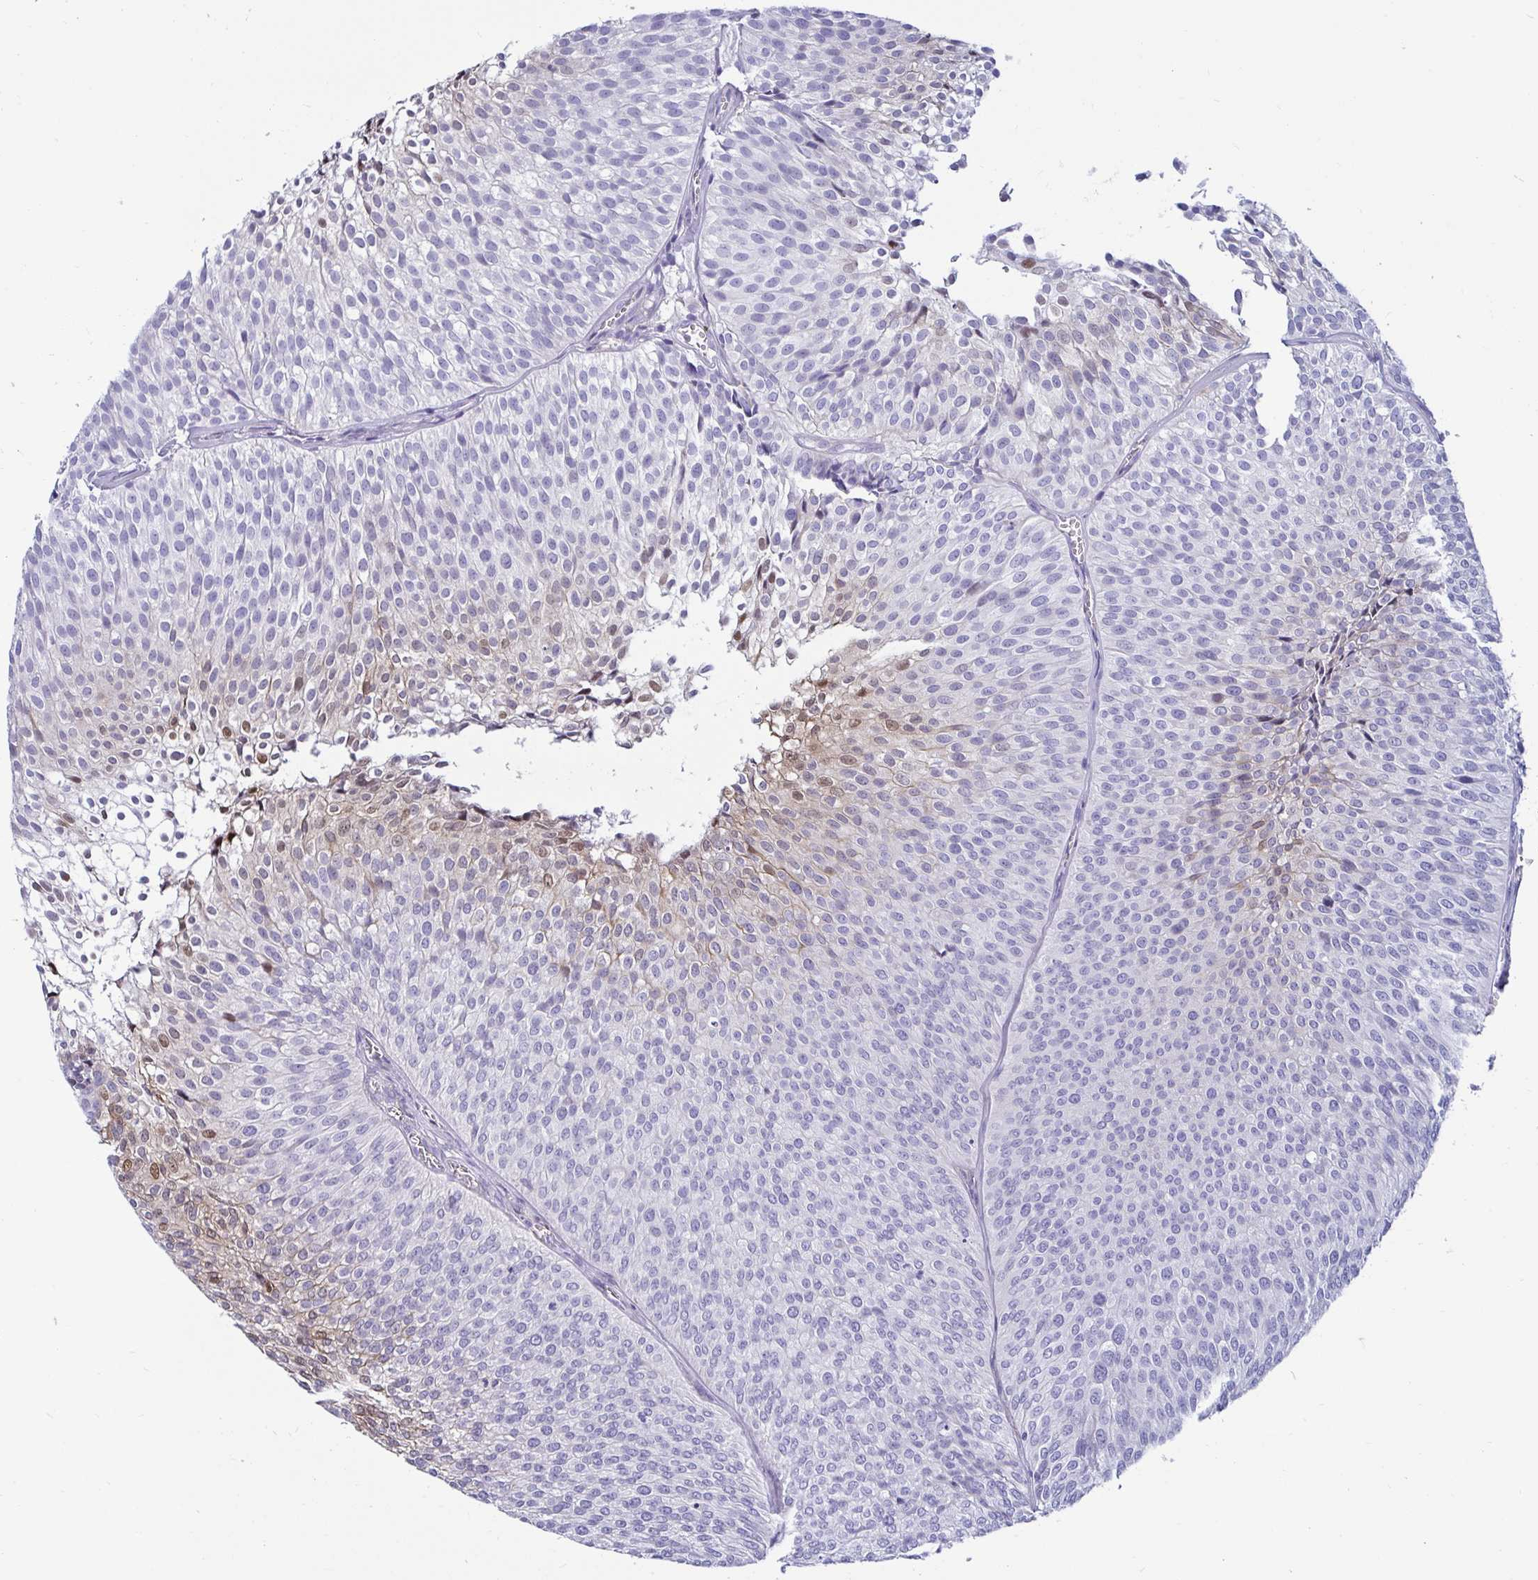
{"staining": {"intensity": "weak", "quantity": "<25%", "location": "nuclear"}, "tissue": "urothelial cancer", "cell_type": "Tumor cells", "image_type": "cancer", "snomed": [{"axis": "morphology", "description": "Urothelial carcinoma, Low grade"}, {"axis": "topography", "description": "Urinary bladder"}], "caption": "The image reveals no significant expression in tumor cells of urothelial cancer. The staining is performed using DAB (3,3'-diaminobenzidine) brown chromogen with nuclei counter-stained in using hematoxylin.", "gene": "TFPI2", "patient": {"sex": "male", "age": 91}}